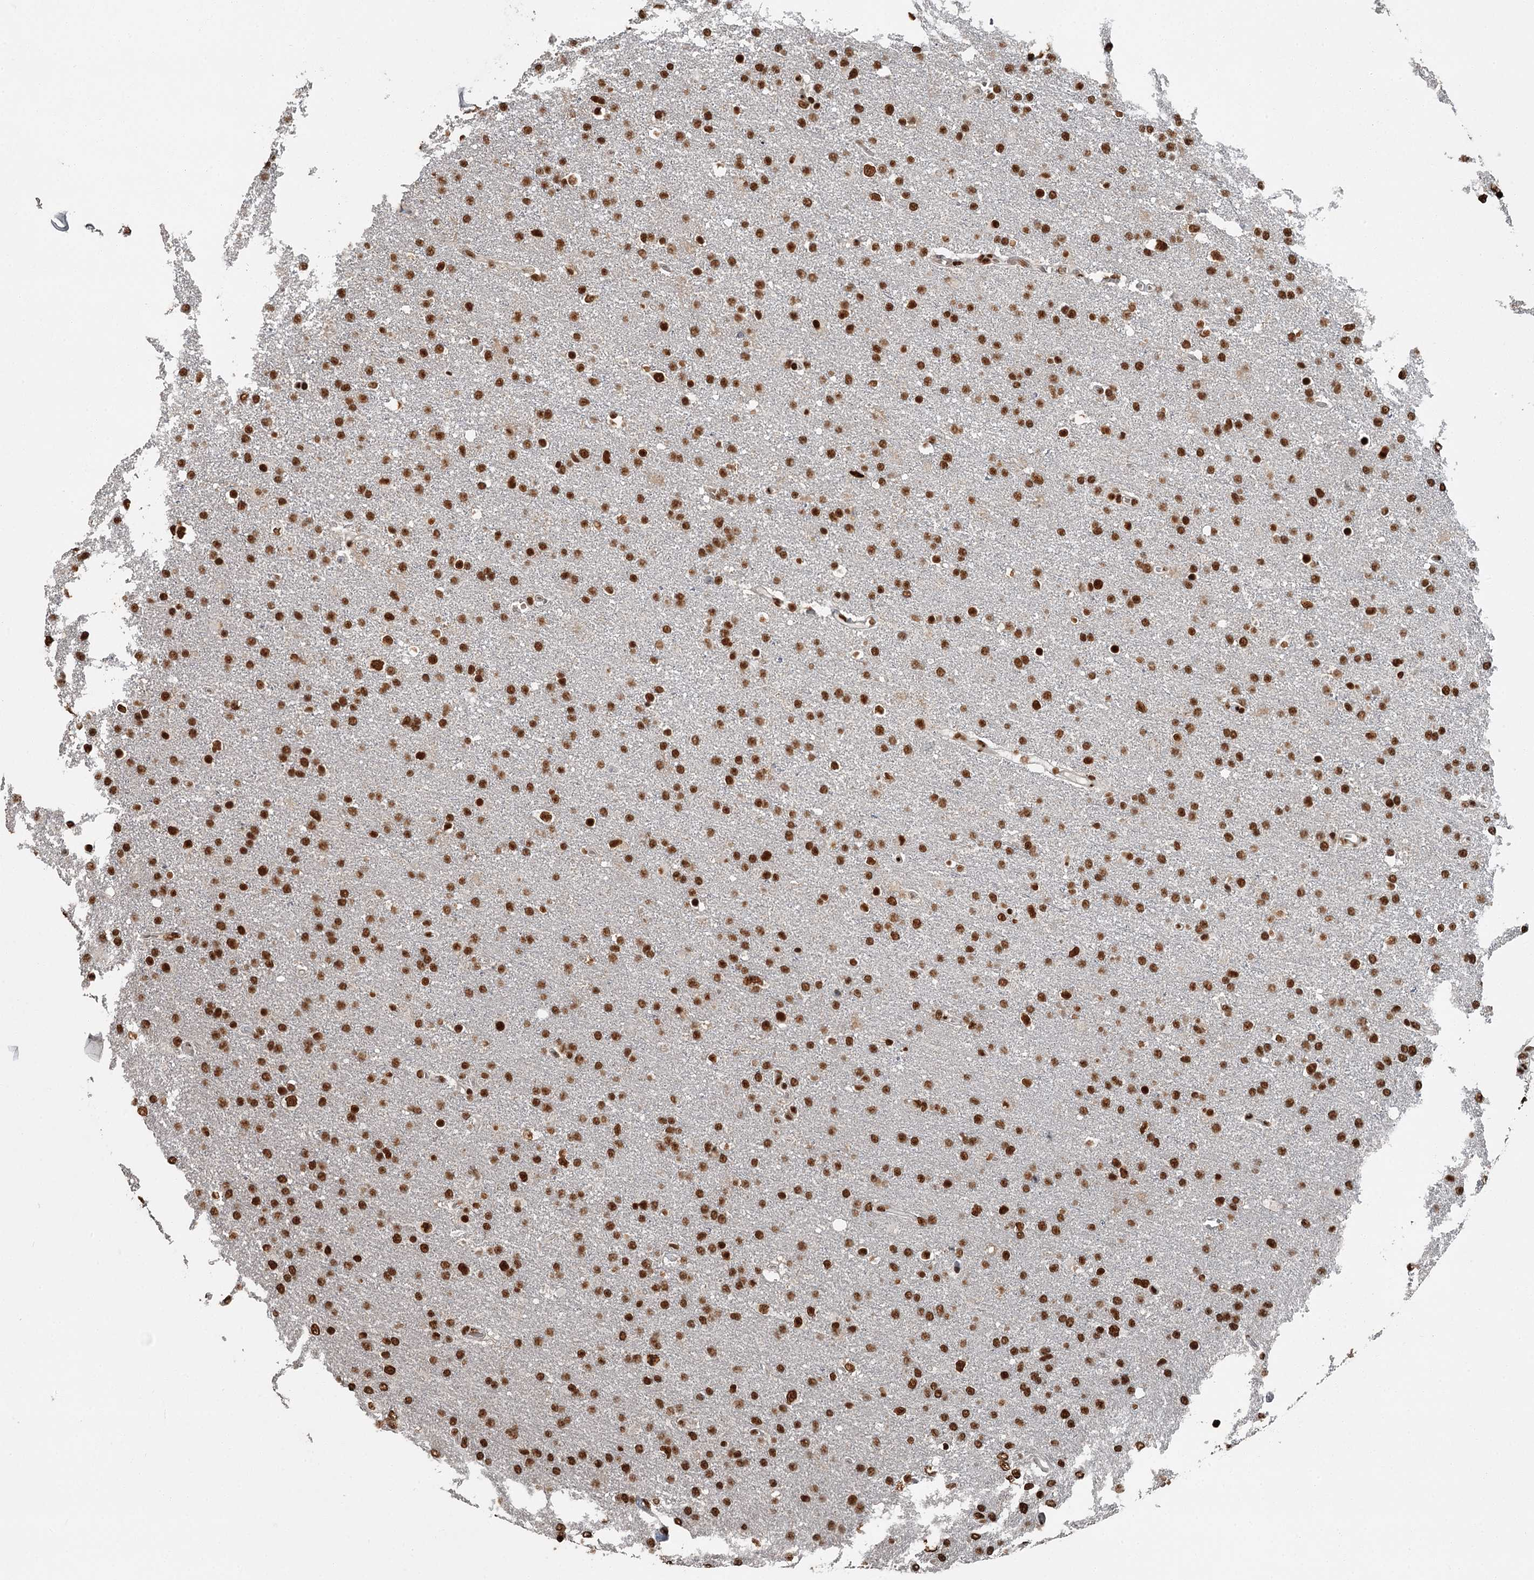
{"staining": {"intensity": "strong", "quantity": ">75%", "location": "nuclear"}, "tissue": "glioma", "cell_type": "Tumor cells", "image_type": "cancer", "snomed": [{"axis": "morphology", "description": "Glioma, malignant, High grade"}, {"axis": "topography", "description": "Brain"}], "caption": "An immunohistochemistry (IHC) micrograph of tumor tissue is shown. Protein staining in brown highlights strong nuclear positivity in glioma within tumor cells.", "gene": "RBBP7", "patient": {"sex": "male", "age": 72}}